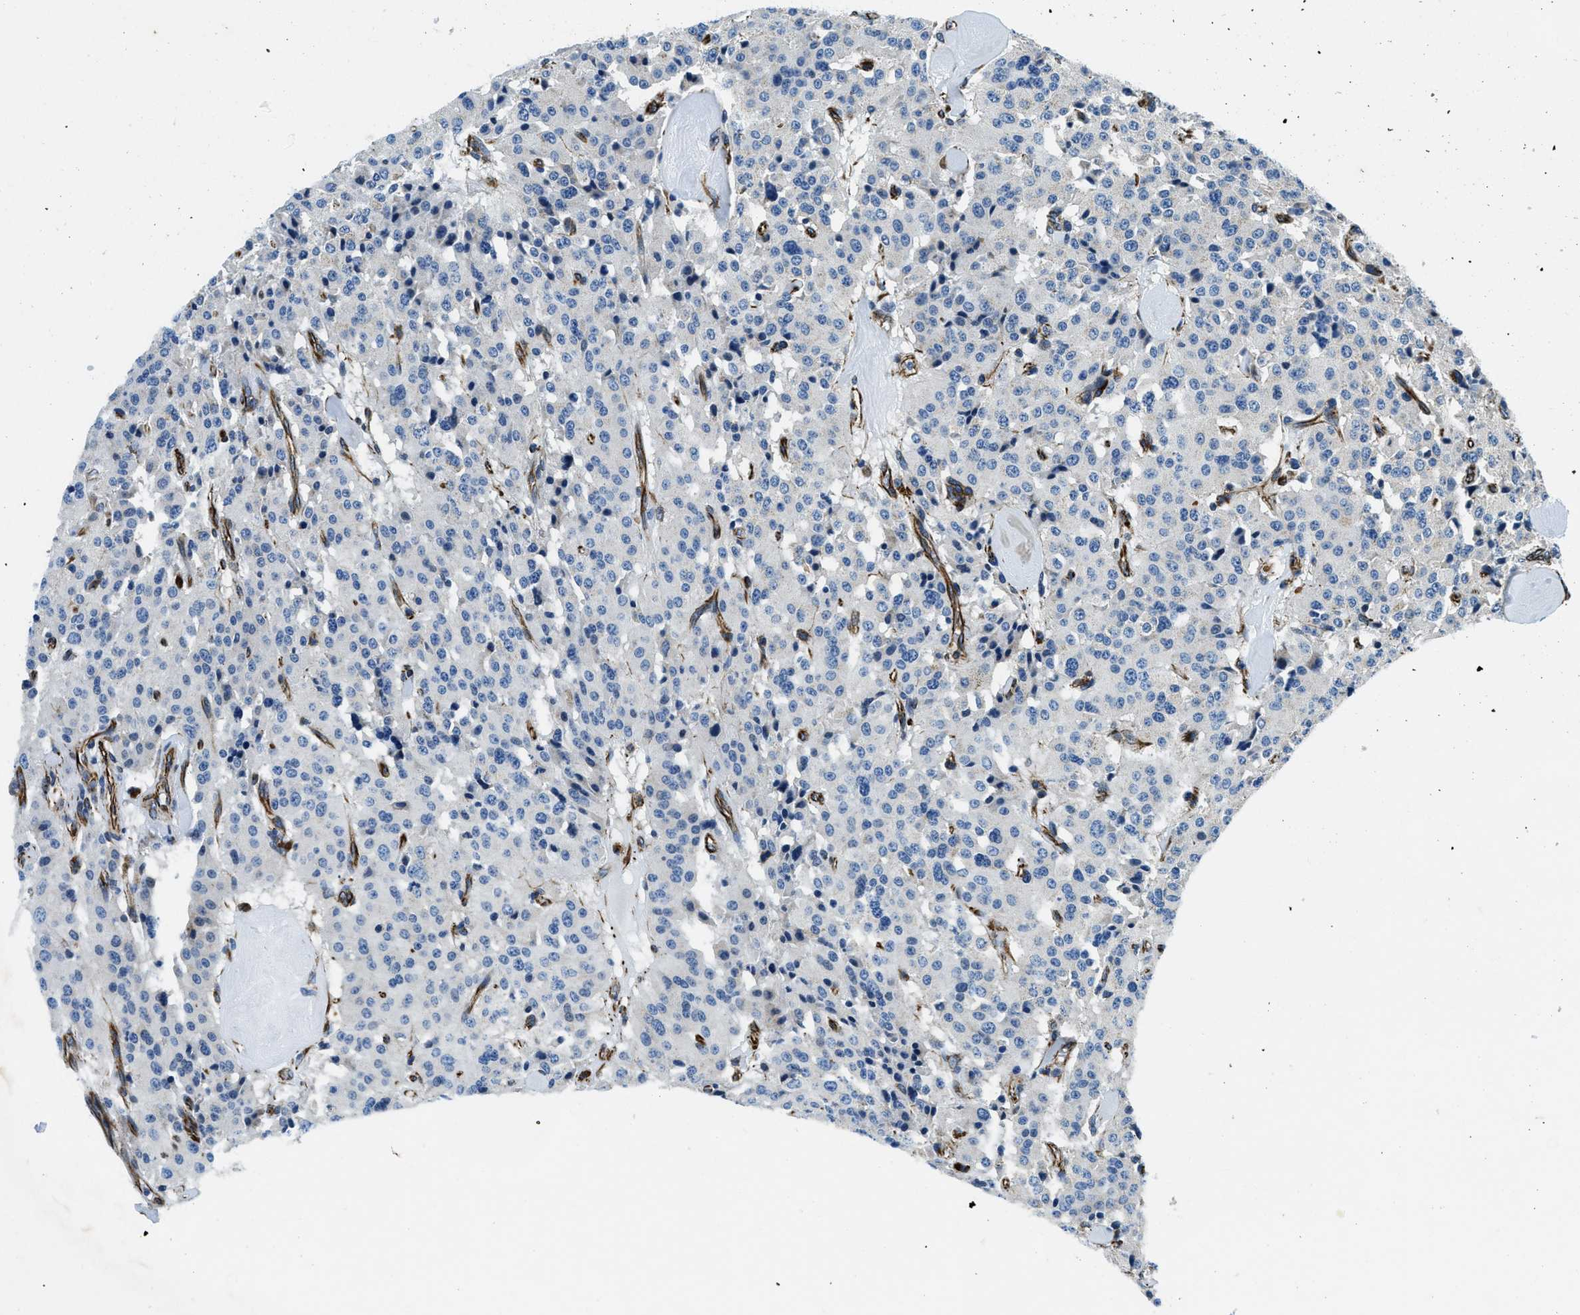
{"staining": {"intensity": "negative", "quantity": "none", "location": "none"}, "tissue": "carcinoid", "cell_type": "Tumor cells", "image_type": "cancer", "snomed": [{"axis": "morphology", "description": "Carcinoid, malignant, NOS"}, {"axis": "topography", "description": "Lung"}], "caption": "Tumor cells are negative for protein expression in human carcinoid (malignant).", "gene": "GNS", "patient": {"sex": "male", "age": 30}}